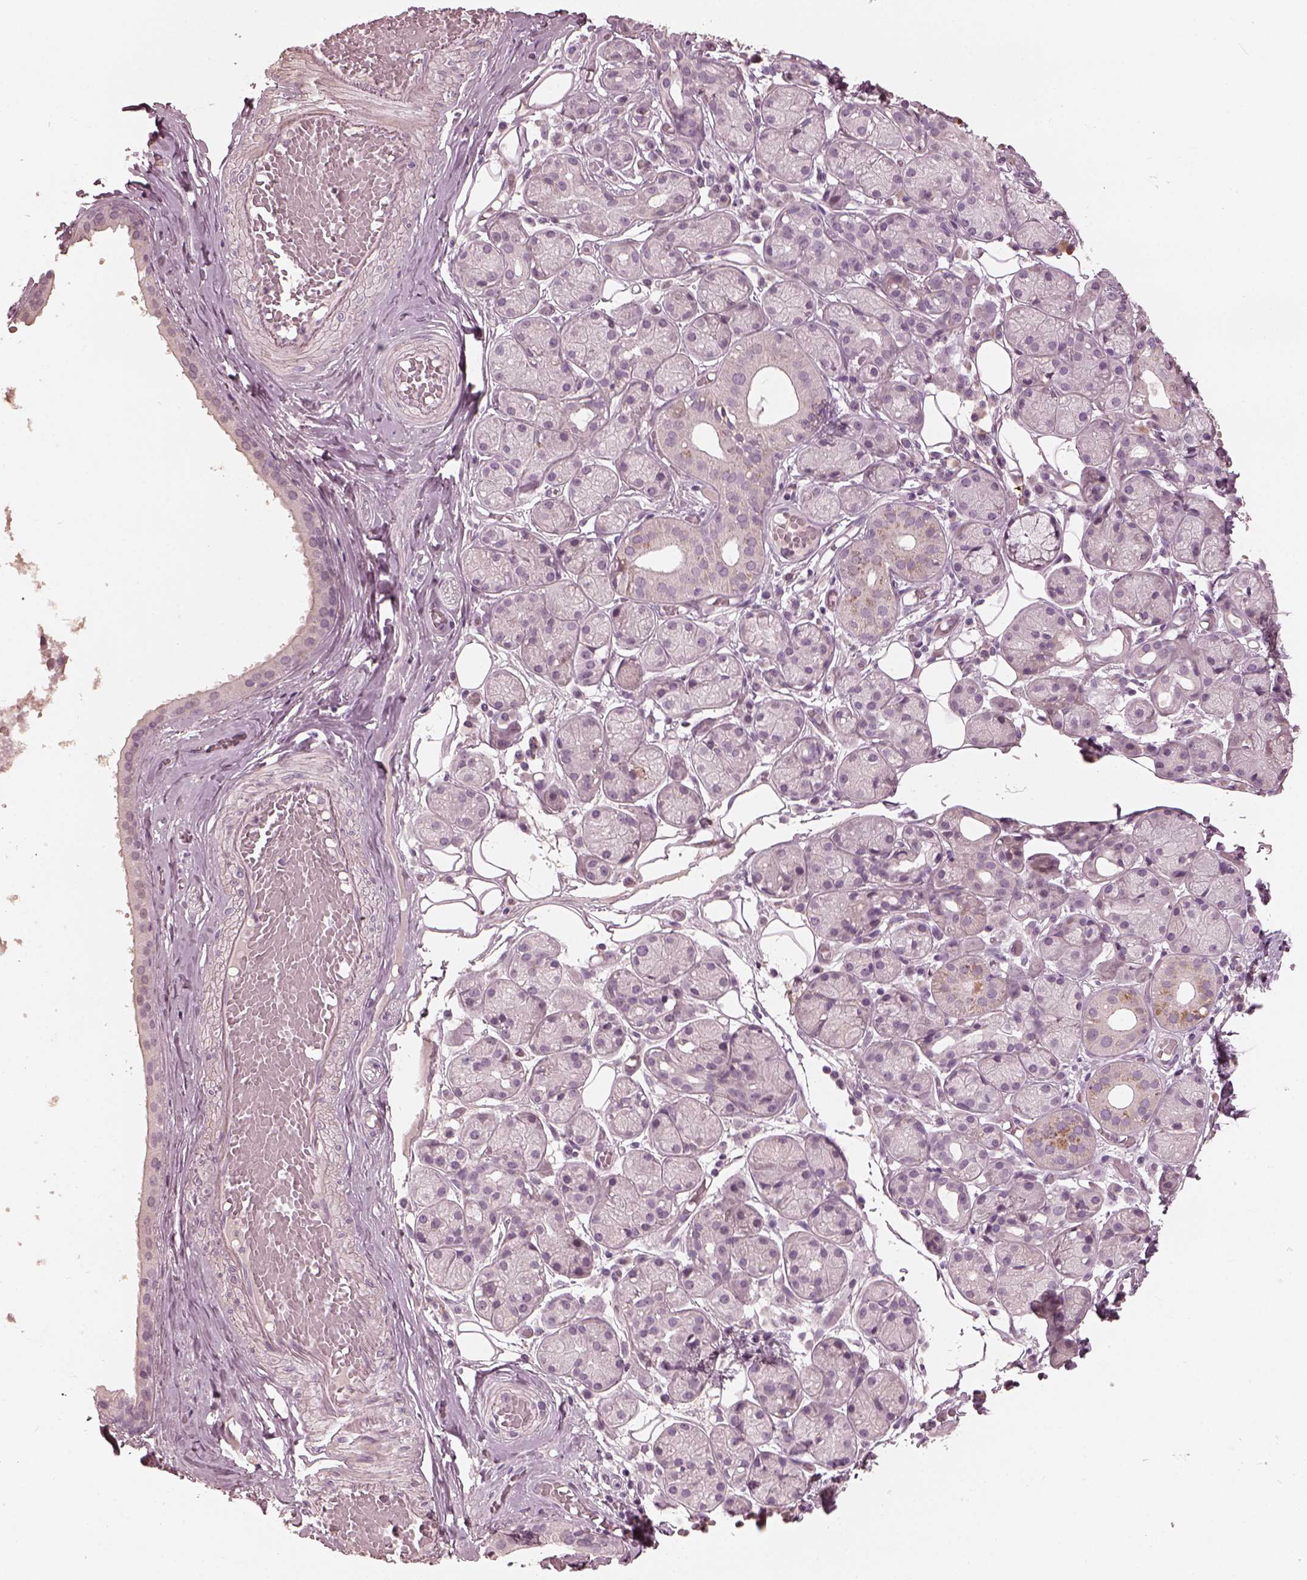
{"staining": {"intensity": "negative", "quantity": "none", "location": "none"}, "tissue": "salivary gland", "cell_type": "Glandular cells", "image_type": "normal", "snomed": [{"axis": "morphology", "description": "Normal tissue, NOS"}, {"axis": "topography", "description": "Salivary gland"}, {"axis": "topography", "description": "Peripheral nerve tissue"}], "caption": "Glandular cells are negative for brown protein staining in normal salivary gland. (Brightfield microscopy of DAB (3,3'-diaminobenzidine) IHC at high magnification).", "gene": "OPTC", "patient": {"sex": "male", "age": 71}}